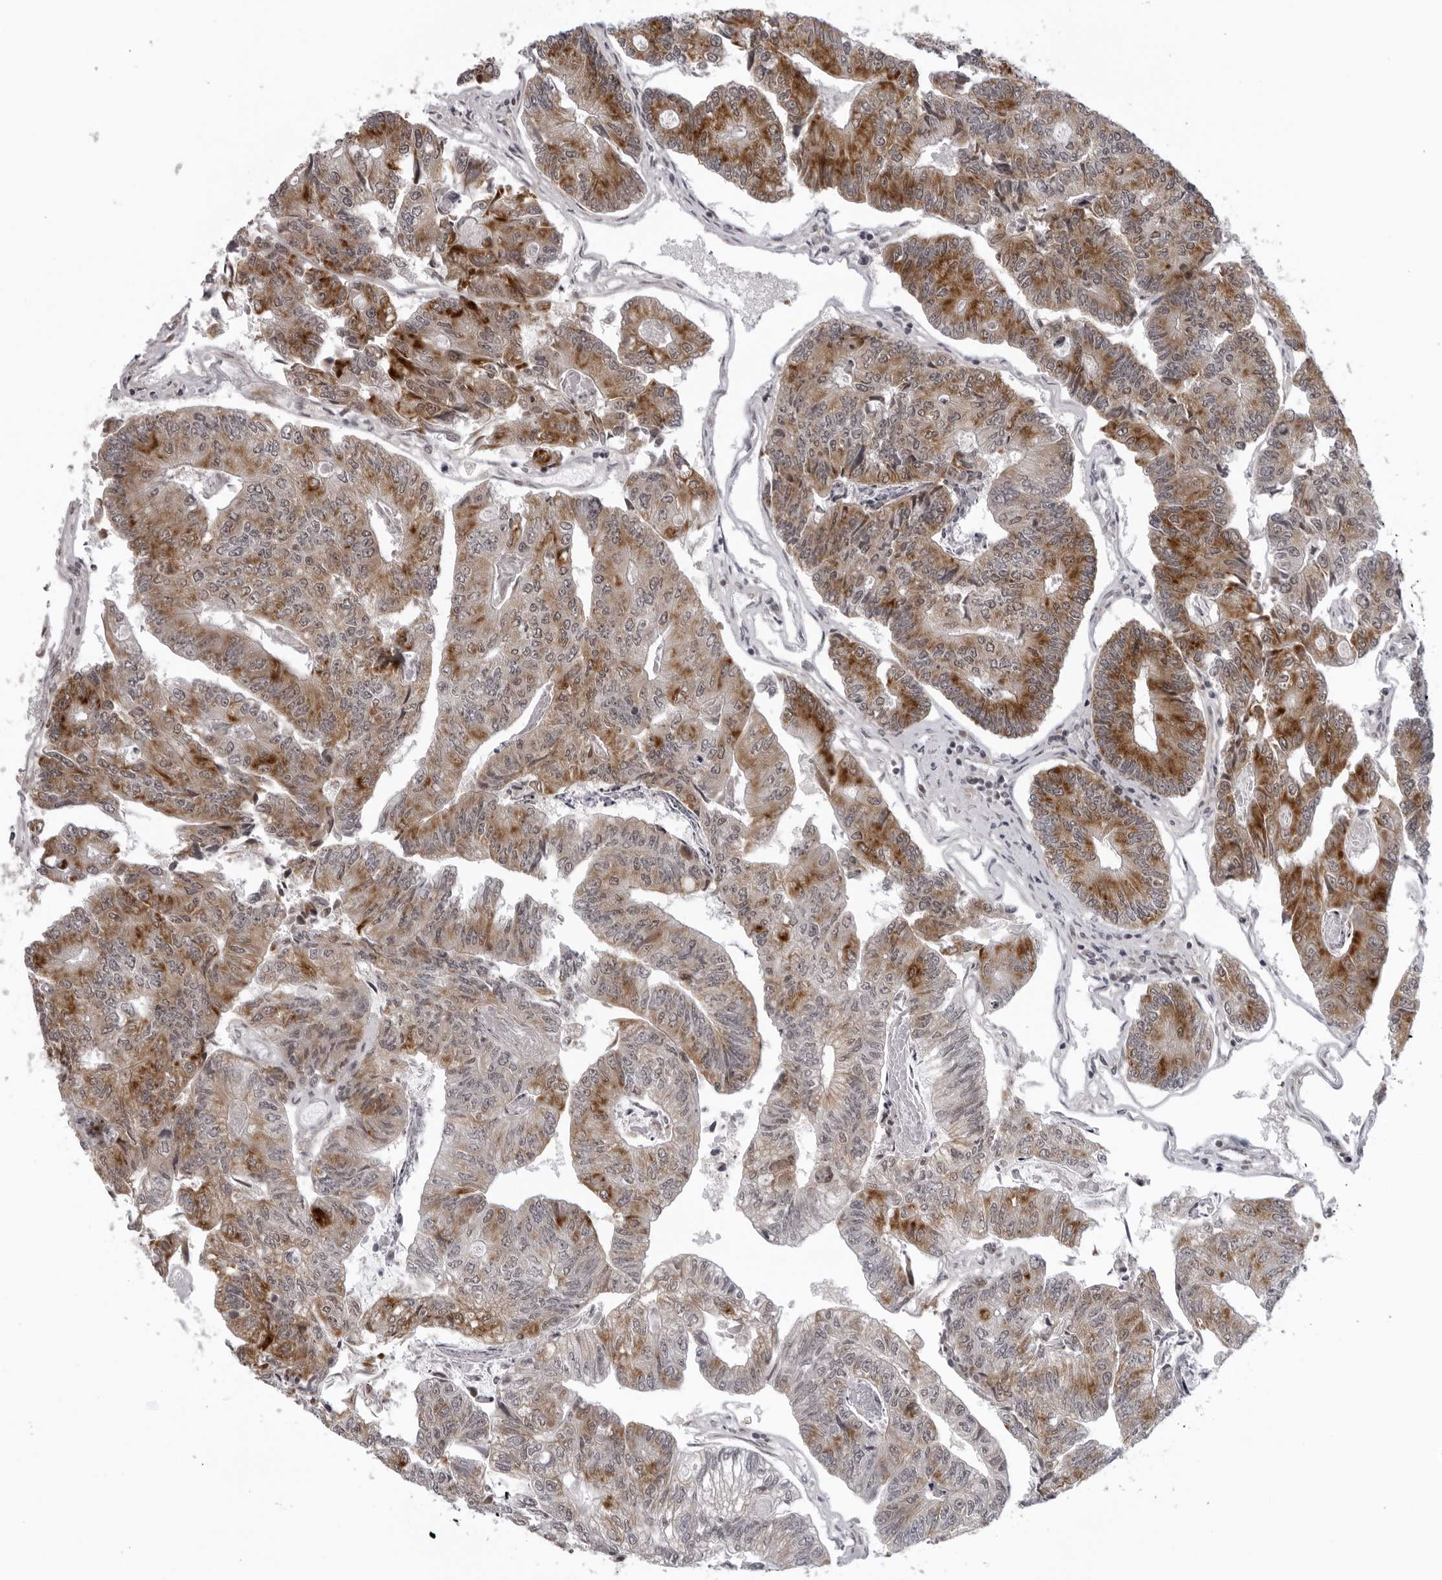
{"staining": {"intensity": "moderate", "quantity": ">75%", "location": "cytoplasmic/membranous"}, "tissue": "colorectal cancer", "cell_type": "Tumor cells", "image_type": "cancer", "snomed": [{"axis": "morphology", "description": "Adenocarcinoma, NOS"}, {"axis": "topography", "description": "Colon"}], "caption": "Colorectal cancer stained for a protein demonstrates moderate cytoplasmic/membranous positivity in tumor cells. (brown staining indicates protein expression, while blue staining denotes nuclei).", "gene": "MRPS15", "patient": {"sex": "female", "age": 67}}